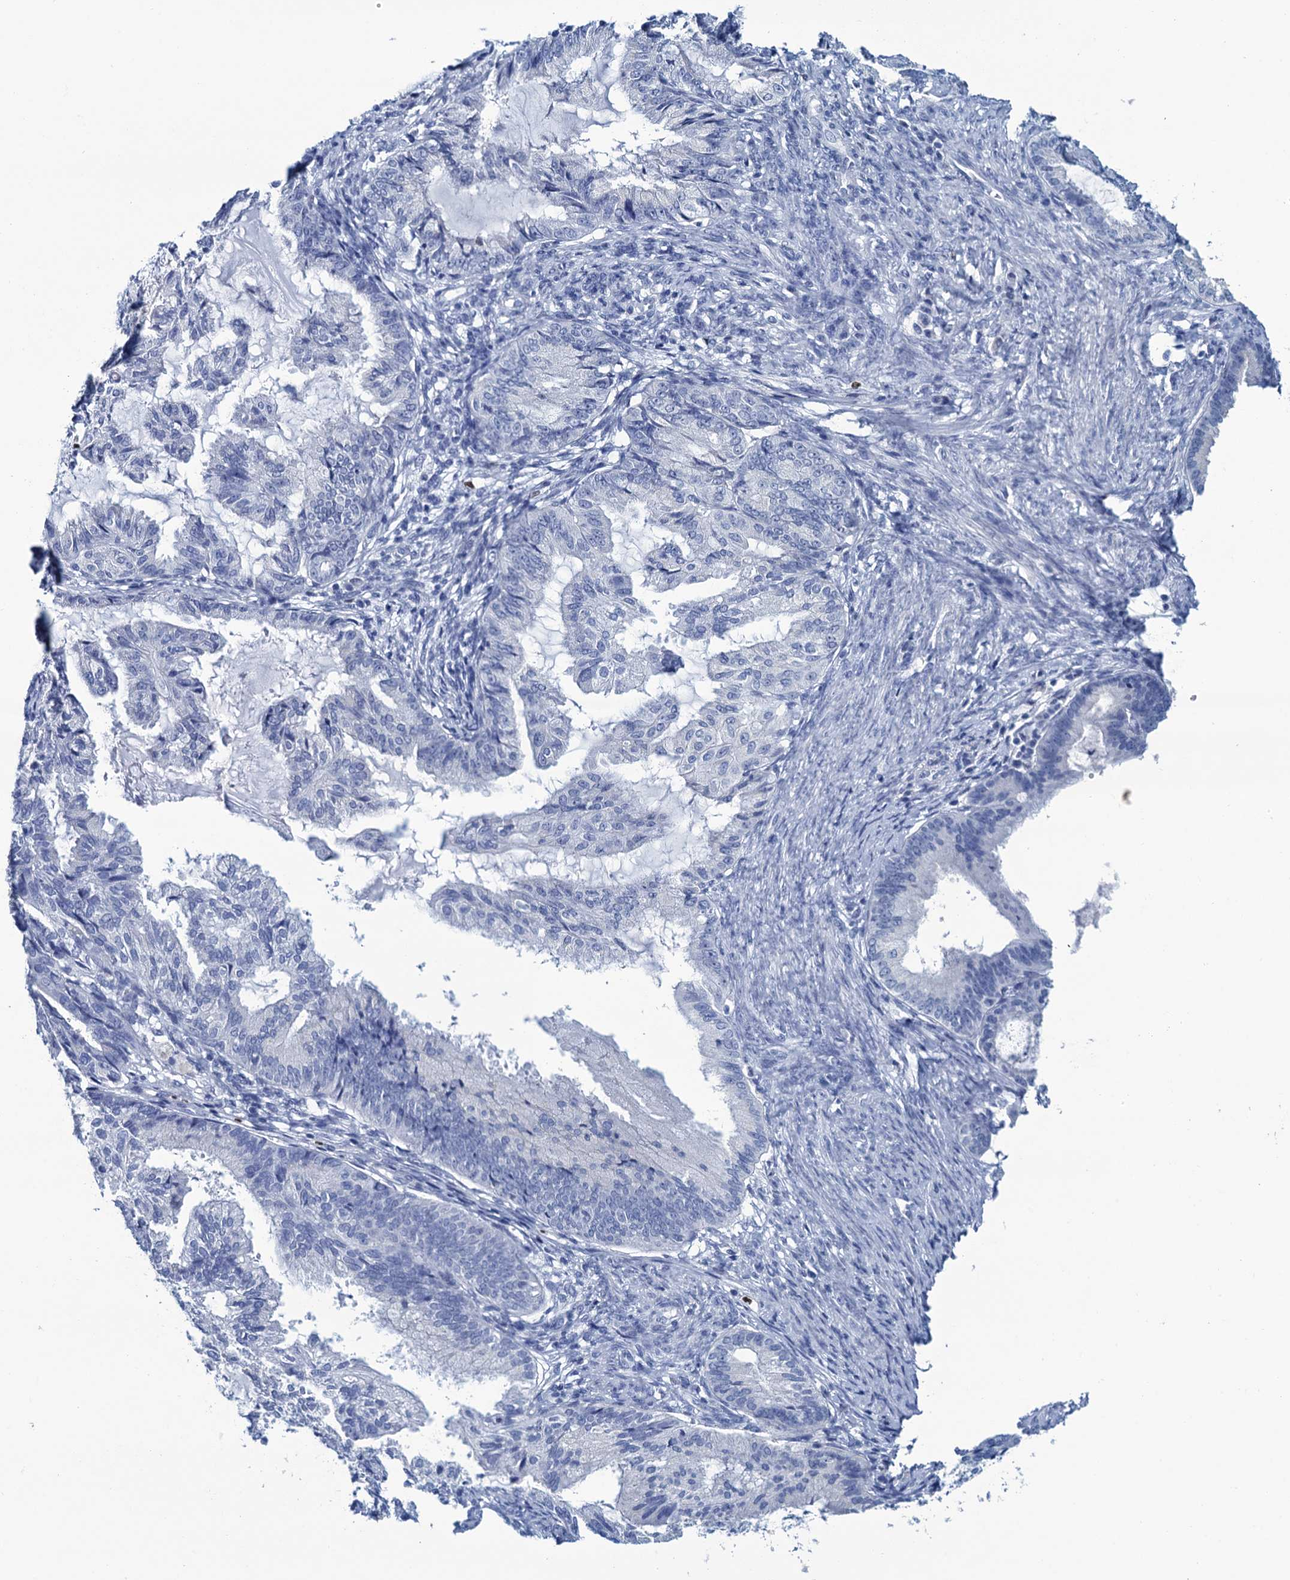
{"staining": {"intensity": "negative", "quantity": "none", "location": "none"}, "tissue": "endometrial cancer", "cell_type": "Tumor cells", "image_type": "cancer", "snomed": [{"axis": "morphology", "description": "Adenocarcinoma, NOS"}, {"axis": "topography", "description": "Endometrium"}], "caption": "This is a image of immunohistochemistry staining of endometrial cancer, which shows no expression in tumor cells. Brightfield microscopy of immunohistochemistry stained with DAB (brown) and hematoxylin (blue), captured at high magnification.", "gene": "RHCG", "patient": {"sex": "female", "age": 86}}